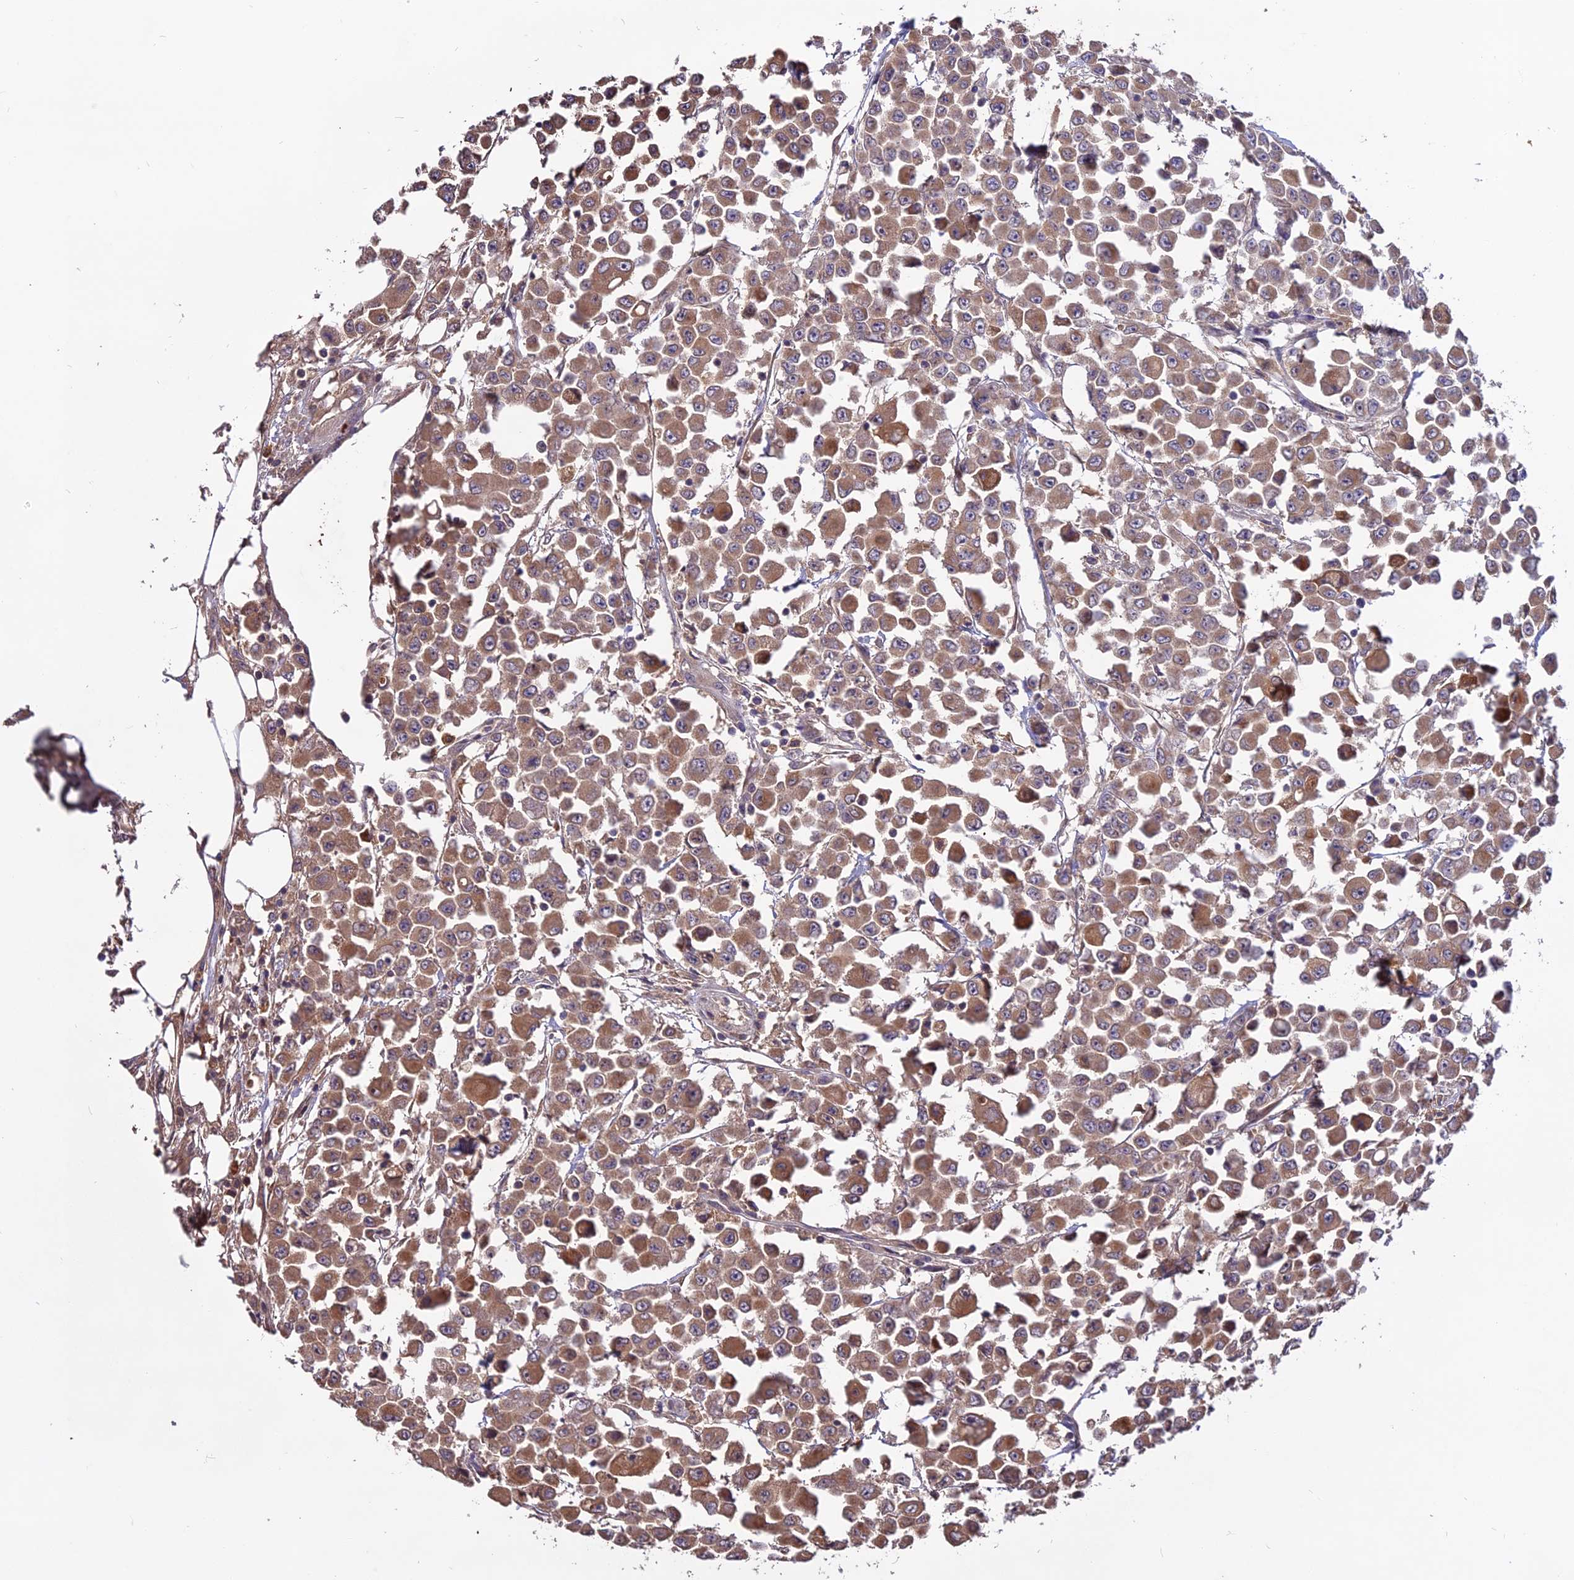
{"staining": {"intensity": "weak", "quantity": ">75%", "location": "cytoplasmic/membranous"}, "tissue": "colorectal cancer", "cell_type": "Tumor cells", "image_type": "cancer", "snomed": [{"axis": "morphology", "description": "Adenocarcinoma, NOS"}, {"axis": "topography", "description": "Colon"}], "caption": "Weak cytoplasmic/membranous protein staining is seen in approximately >75% of tumor cells in colorectal cancer (adenocarcinoma).", "gene": "KCTD16", "patient": {"sex": "male", "age": 51}}